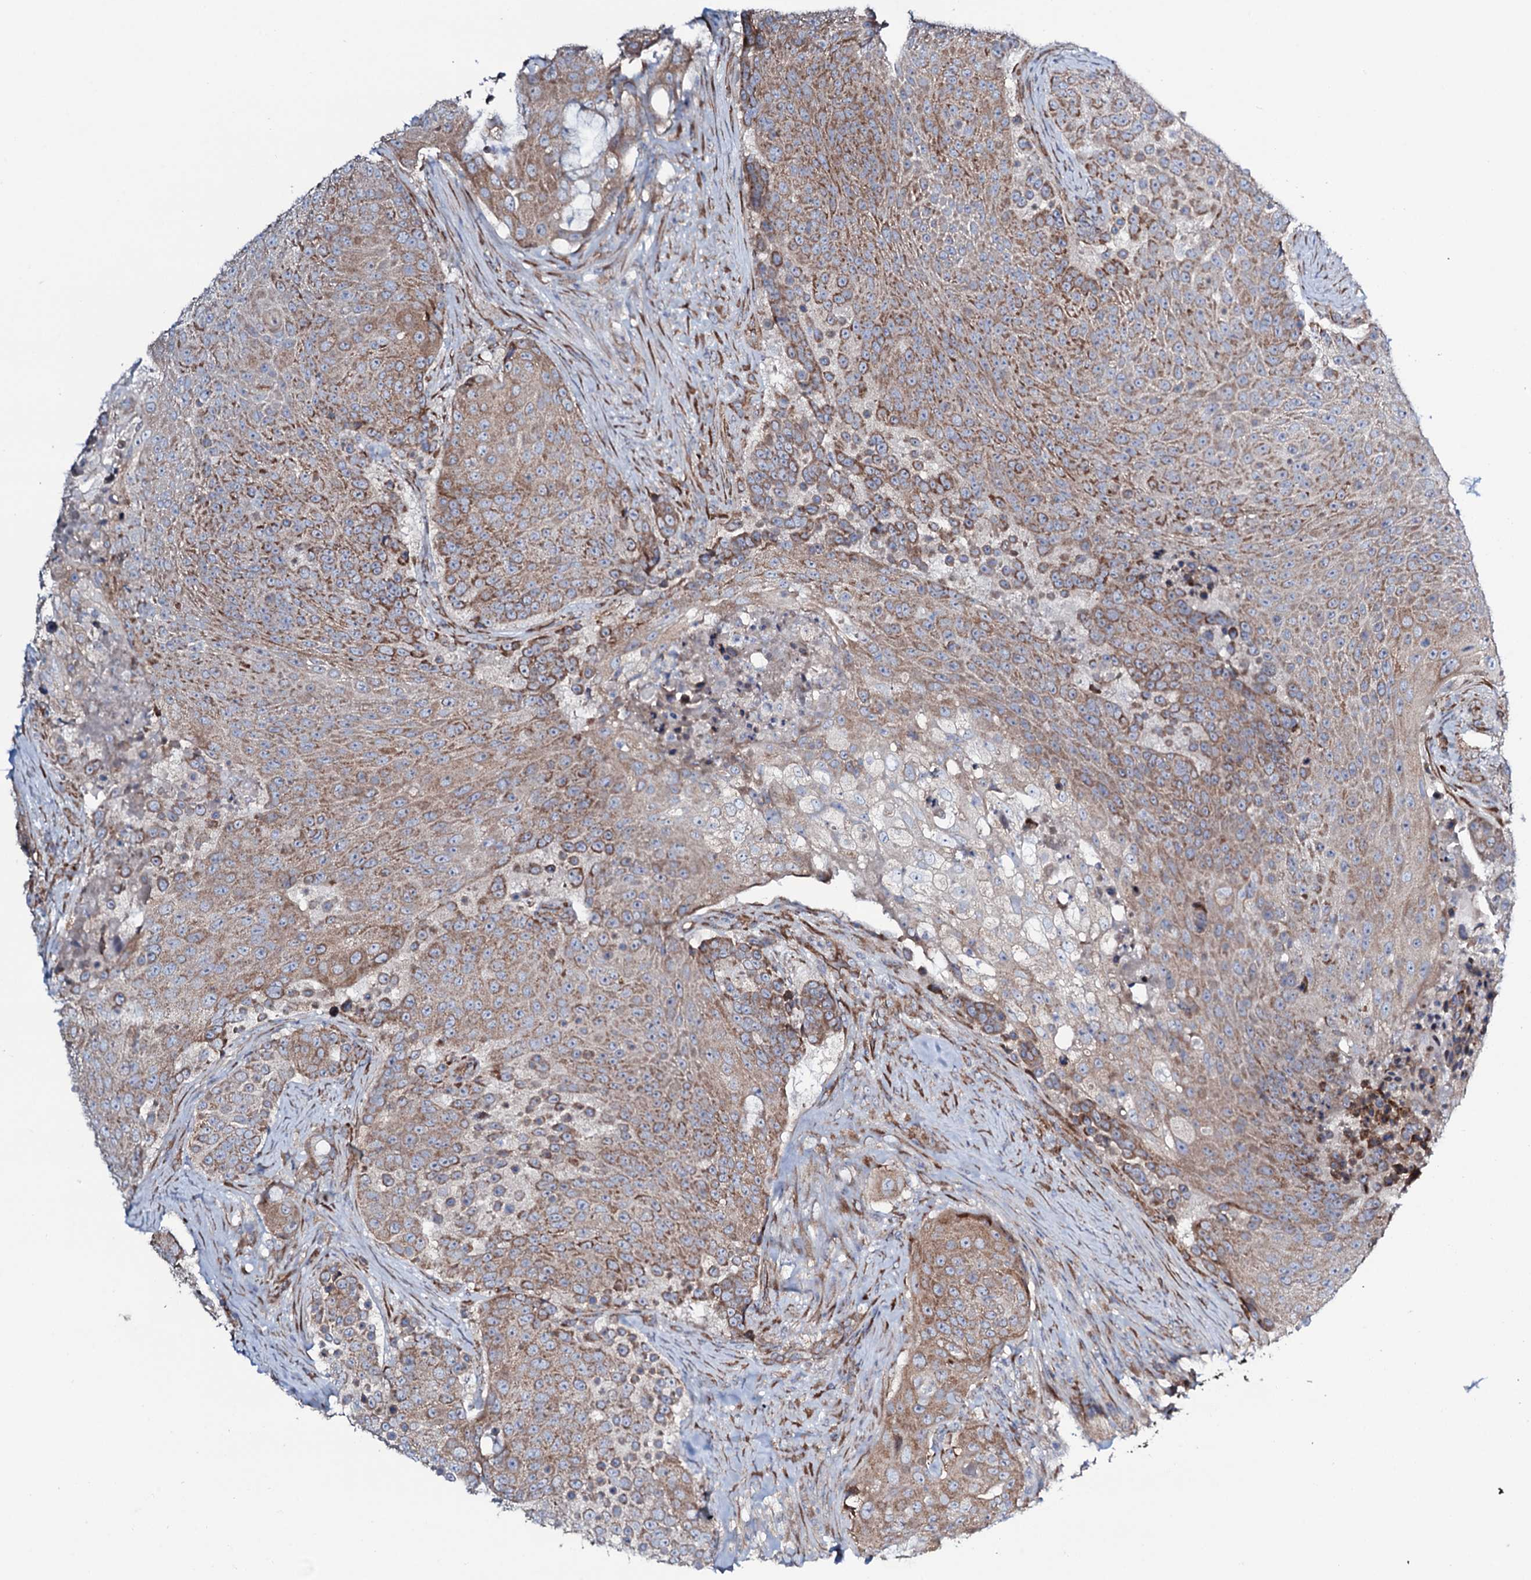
{"staining": {"intensity": "moderate", "quantity": ">75%", "location": "cytoplasmic/membranous"}, "tissue": "urothelial cancer", "cell_type": "Tumor cells", "image_type": "cancer", "snomed": [{"axis": "morphology", "description": "Urothelial carcinoma, High grade"}, {"axis": "topography", "description": "Urinary bladder"}], "caption": "About >75% of tumor cells in human high-grade urothelial carcinoma exhibit moderate cytoplasmic/membranous protein expression as visualized by brown immunohistochemical staining.", "gene": "STARD13", "patient": {"sex": "female", "age": 63}}